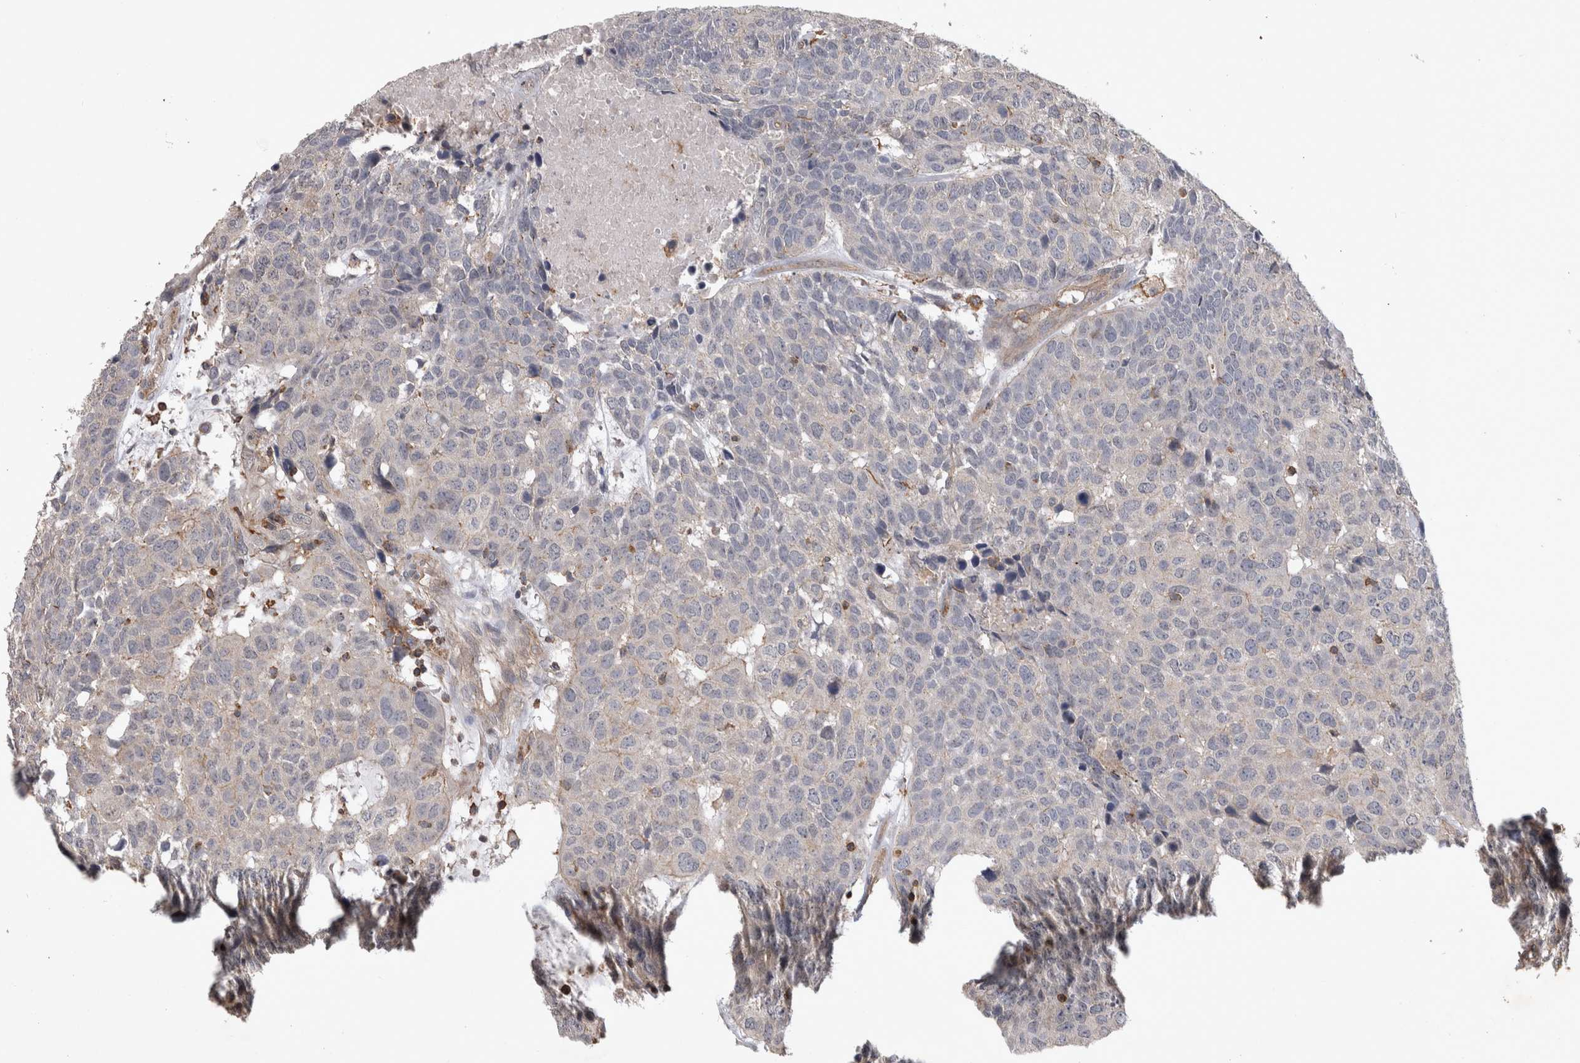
{"staining": {"intensity": "negative", "quantity": "none", "location": "none"}, "tissue": "head and neck cancer", "cell_type": "Tumor cells", "image_type": "cancer", "snomed": [{"axis": "morphology", "description": "Squamous cell carcinoma, NOS"}, {"axis": "topography", "description": "Head-Neck"}], "caption": "IHC micrograph of human head and neck cancer stained for a protein (brown), which shows no expression in tumor cells.", "gene": "SPATA48", "patient": {"sex": "male", "age": 66}}